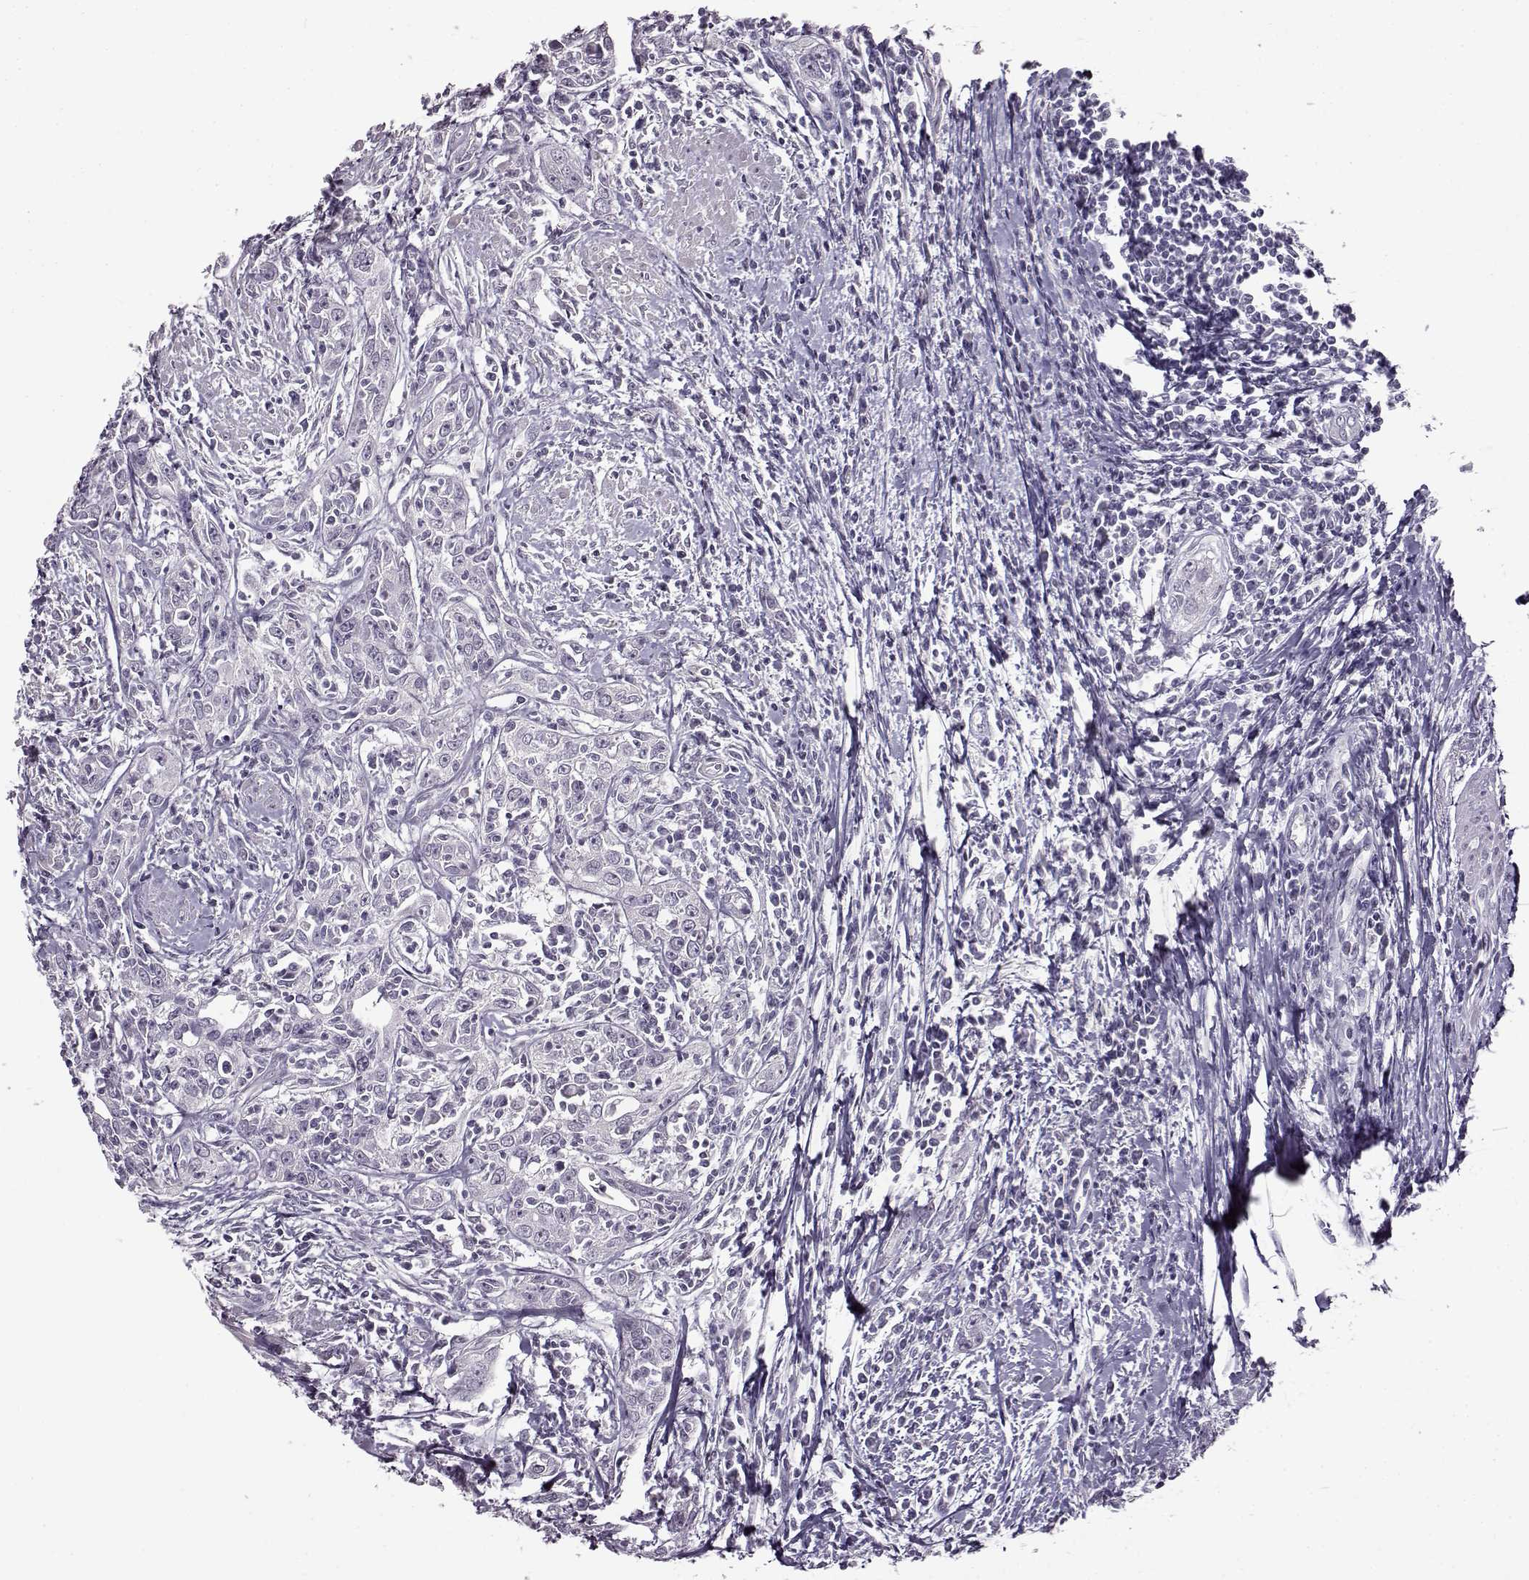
{"staining": {"intensity": "negative", "quantity": "none", "location": "none"}, "tissue": "urothelial cancer", "cell_type": "Tumor cells", "image_type": "cancer", "snomed": [{"axis": "morphology", "description": "Urothelial carcinoma, High grade"}, {"axis": "topography", "description": "Urinary bladder"}], "caption": "Immunohistochemical staining of high-grade urothelial carcinoma demonstrates no significant positivity in tumor cells.", "gene": "FSHB", "patient": {"sex": "male", "age": 83}}